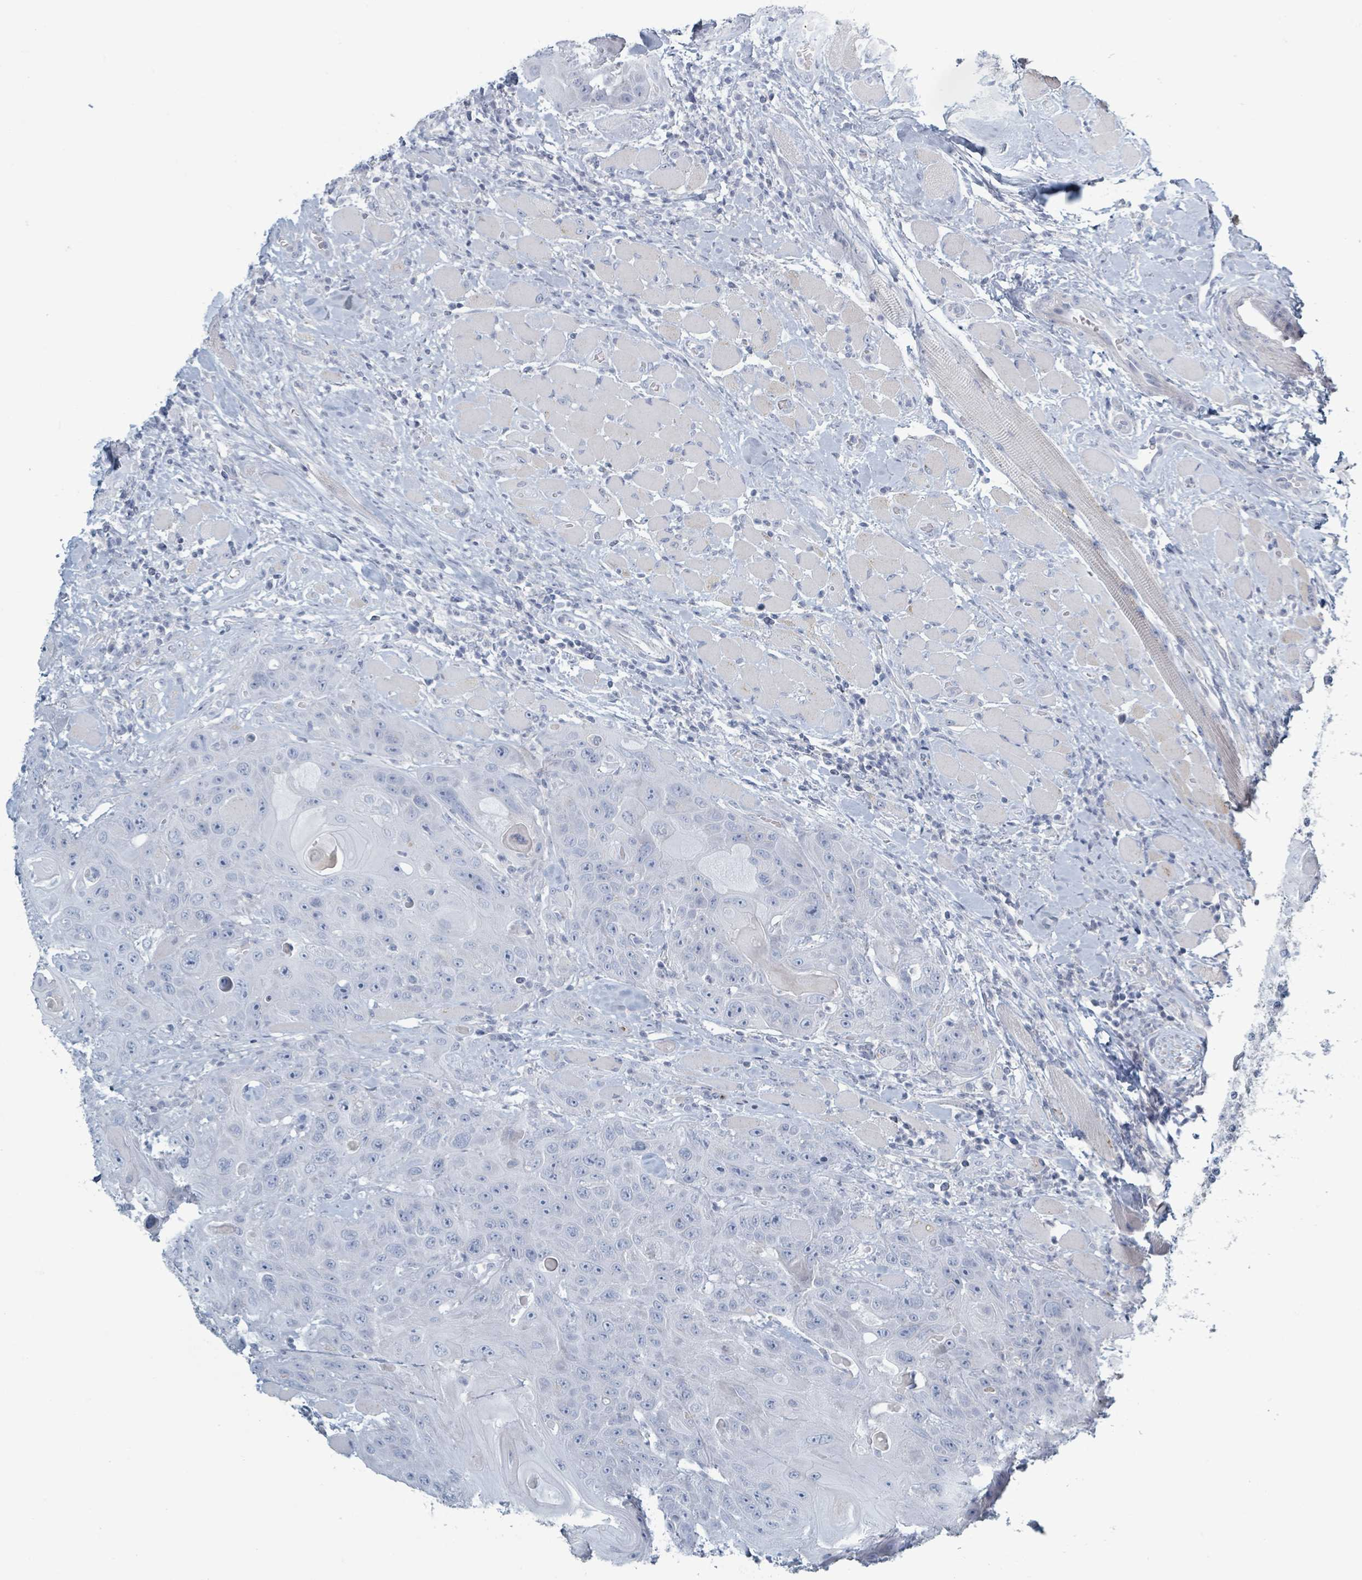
{"staining": {"intensity": "negative", "quantity": "none", "location": "none"}, "tissue": "head and neck cancer", "cell_type": "Tumor cells", "image_type": "cancer", "snomed": [{"axis": "morphology", "description": "Squamous cell carcinoma, NOS"}, {"axis": "topography", "description": "Head-Neck"}], "caption": "The histopathology image displays no staining of tumor cells in squamous cell carcinoma (head and neck).", "gene": "HEATR5A", "patient": {"sex": "female", "age": 59}}